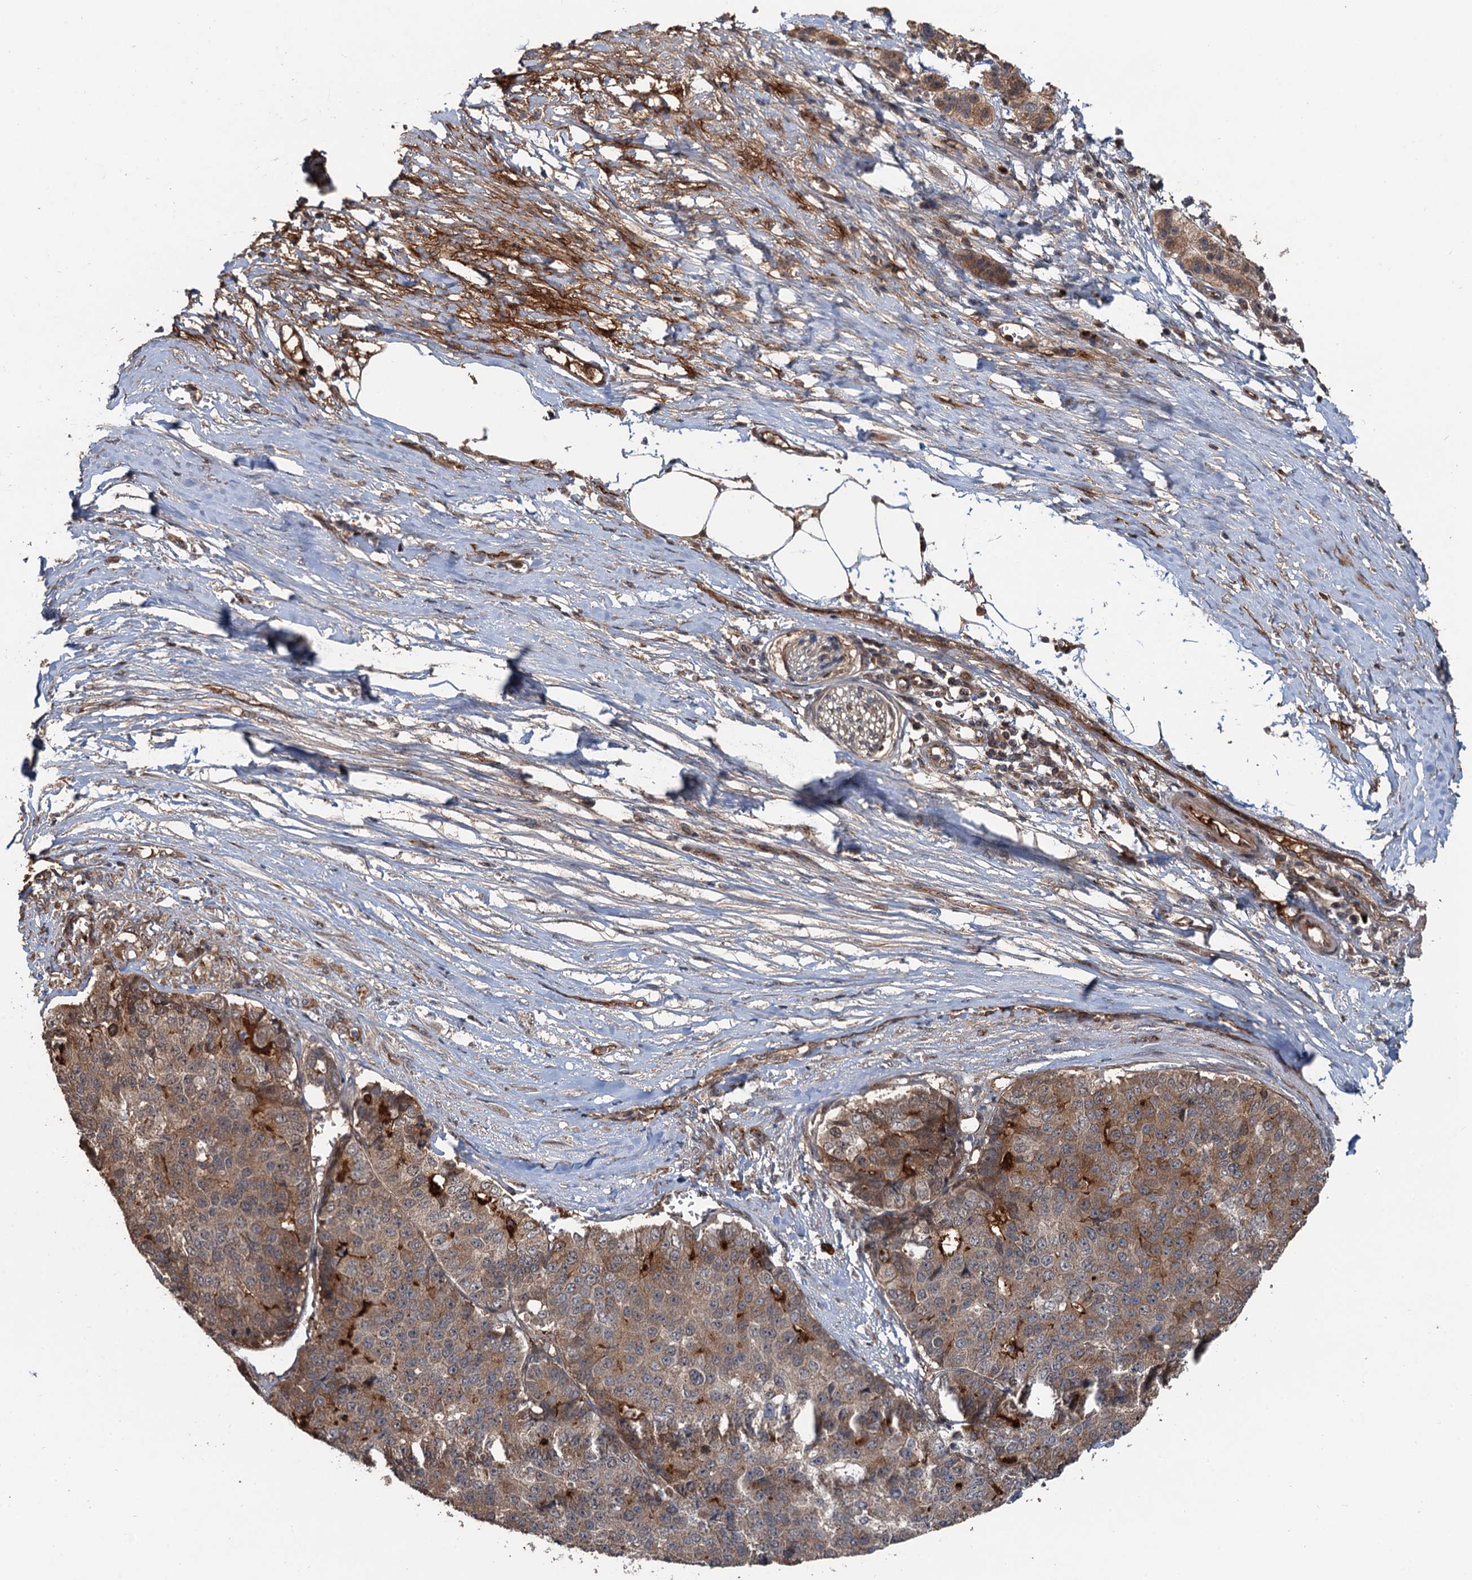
{"staining": {"intensity": "moderate", "quantity": ">75%", "location": "cytoplasmic/membranous"}, "tissue": "pancreatic cancer", "cell_type": "Tumor cells", "image_type": "cancer", "snomed": [{"axis": "morphology", "description": "Adenocarcinoma, NOS"}, {"axis": "topography", "description": "Pancreas"}], "caption": "Immunohistochemical staining of human adenocarcinoma (pancreatic) demonstrates moderate cytoplasmic/membranous protein staining in approximately >75% of tumor cells.", "gene": "DEXI", "patient": {"sex": "male", "age": 50}}